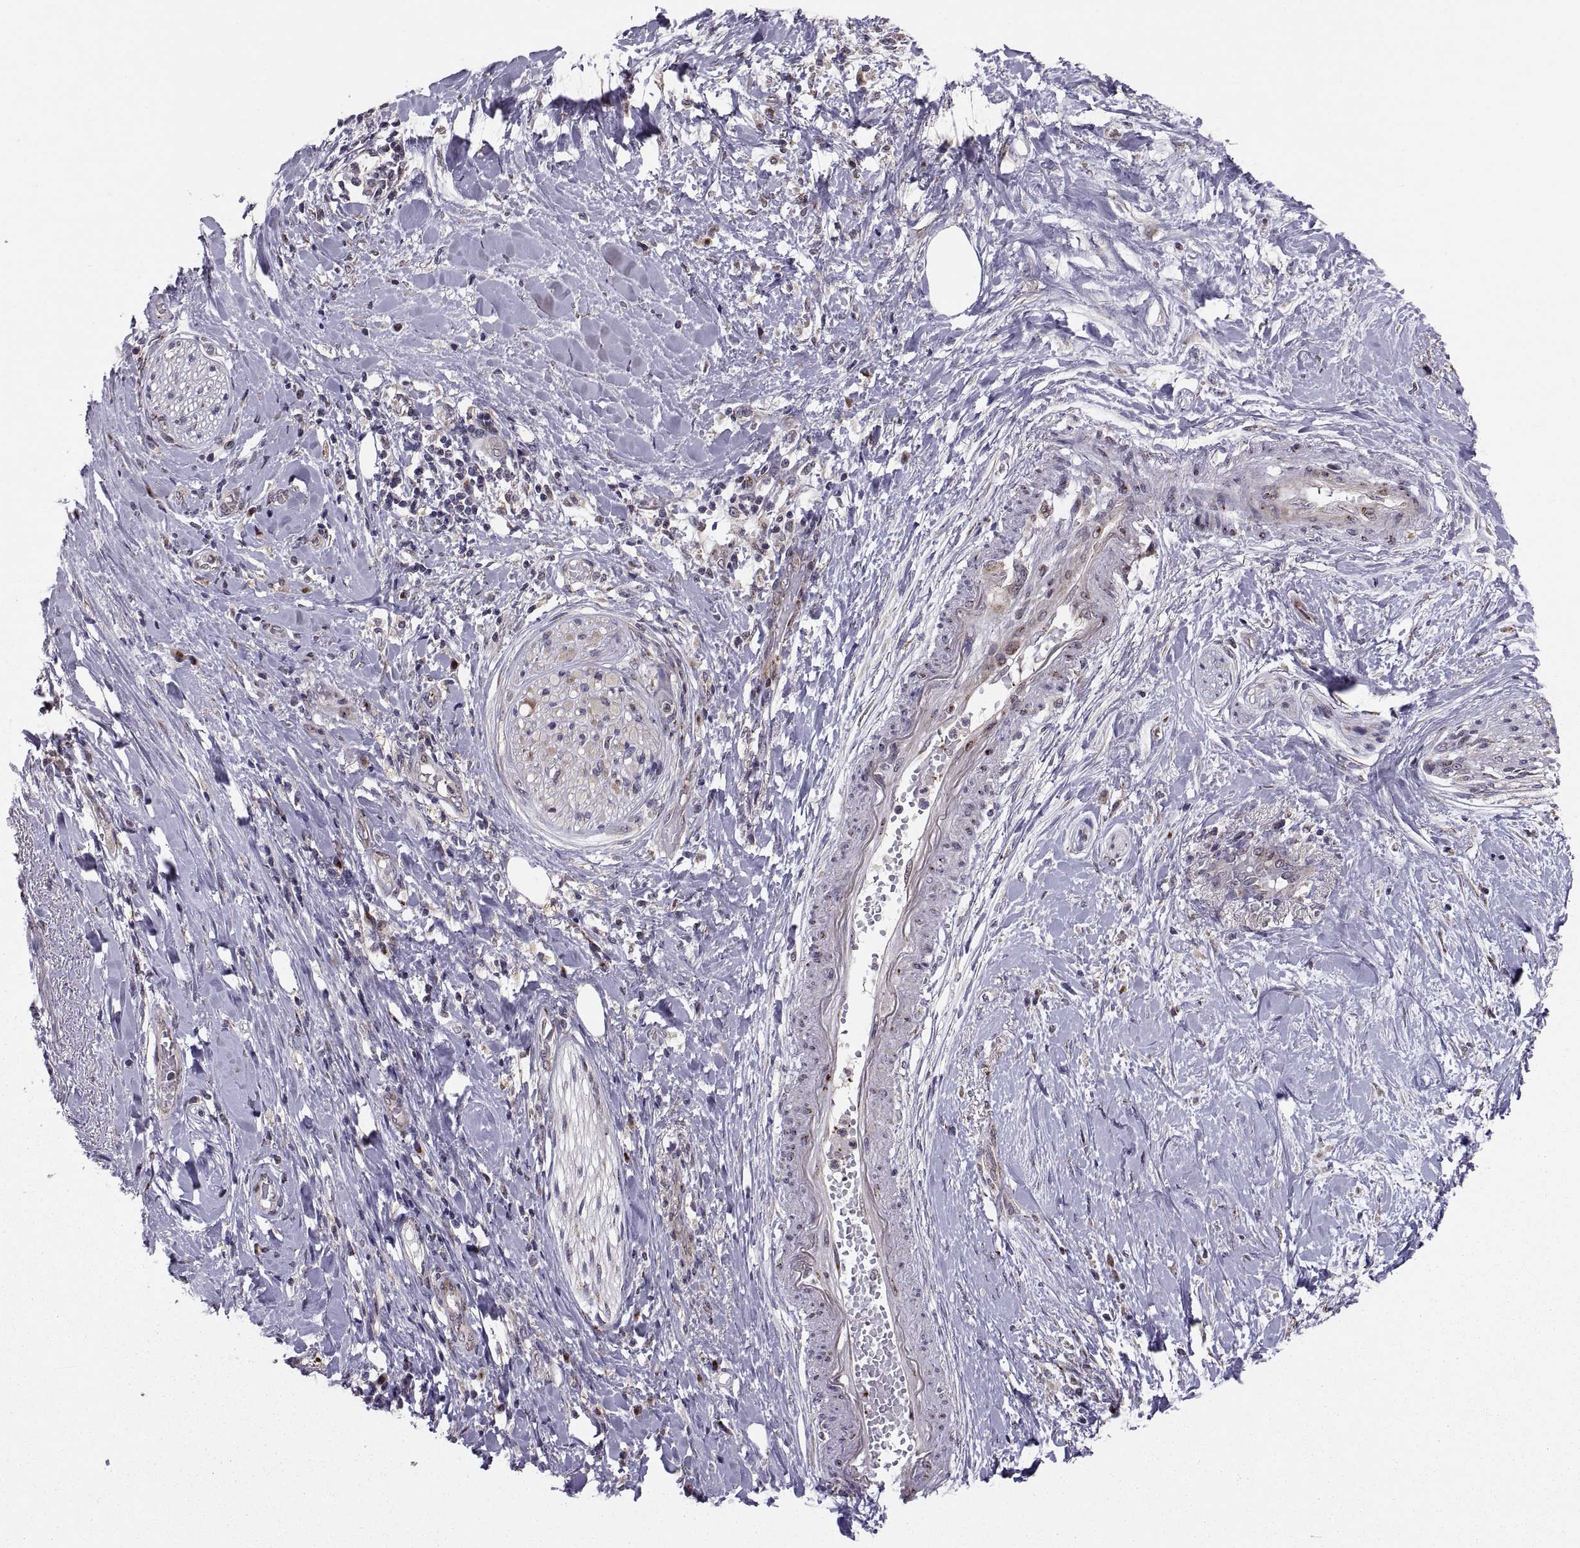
{"staining": {"intensity": "negative", "quantity": "none", "location": "none"}, "tissue": "pancreatic cancer", "cell_type": "Tumor cells", "image_type": "cancer", "snomed": [{"axis": "morphology", "description": "Normal tissue, NOS"}, {"axis": "morphology", "description": "Adenocarcinoma, NOS"}, {"axis": "topography", "description": "Pancreas"}, {"axis": "topography", "description": "Duodenum"}], "caption": "Tumor cells are negative for brown protein staining in adenocarcinoma (pancreatic).", "gene": "TESC", "patient": {"sex": "female", "age": 60}}